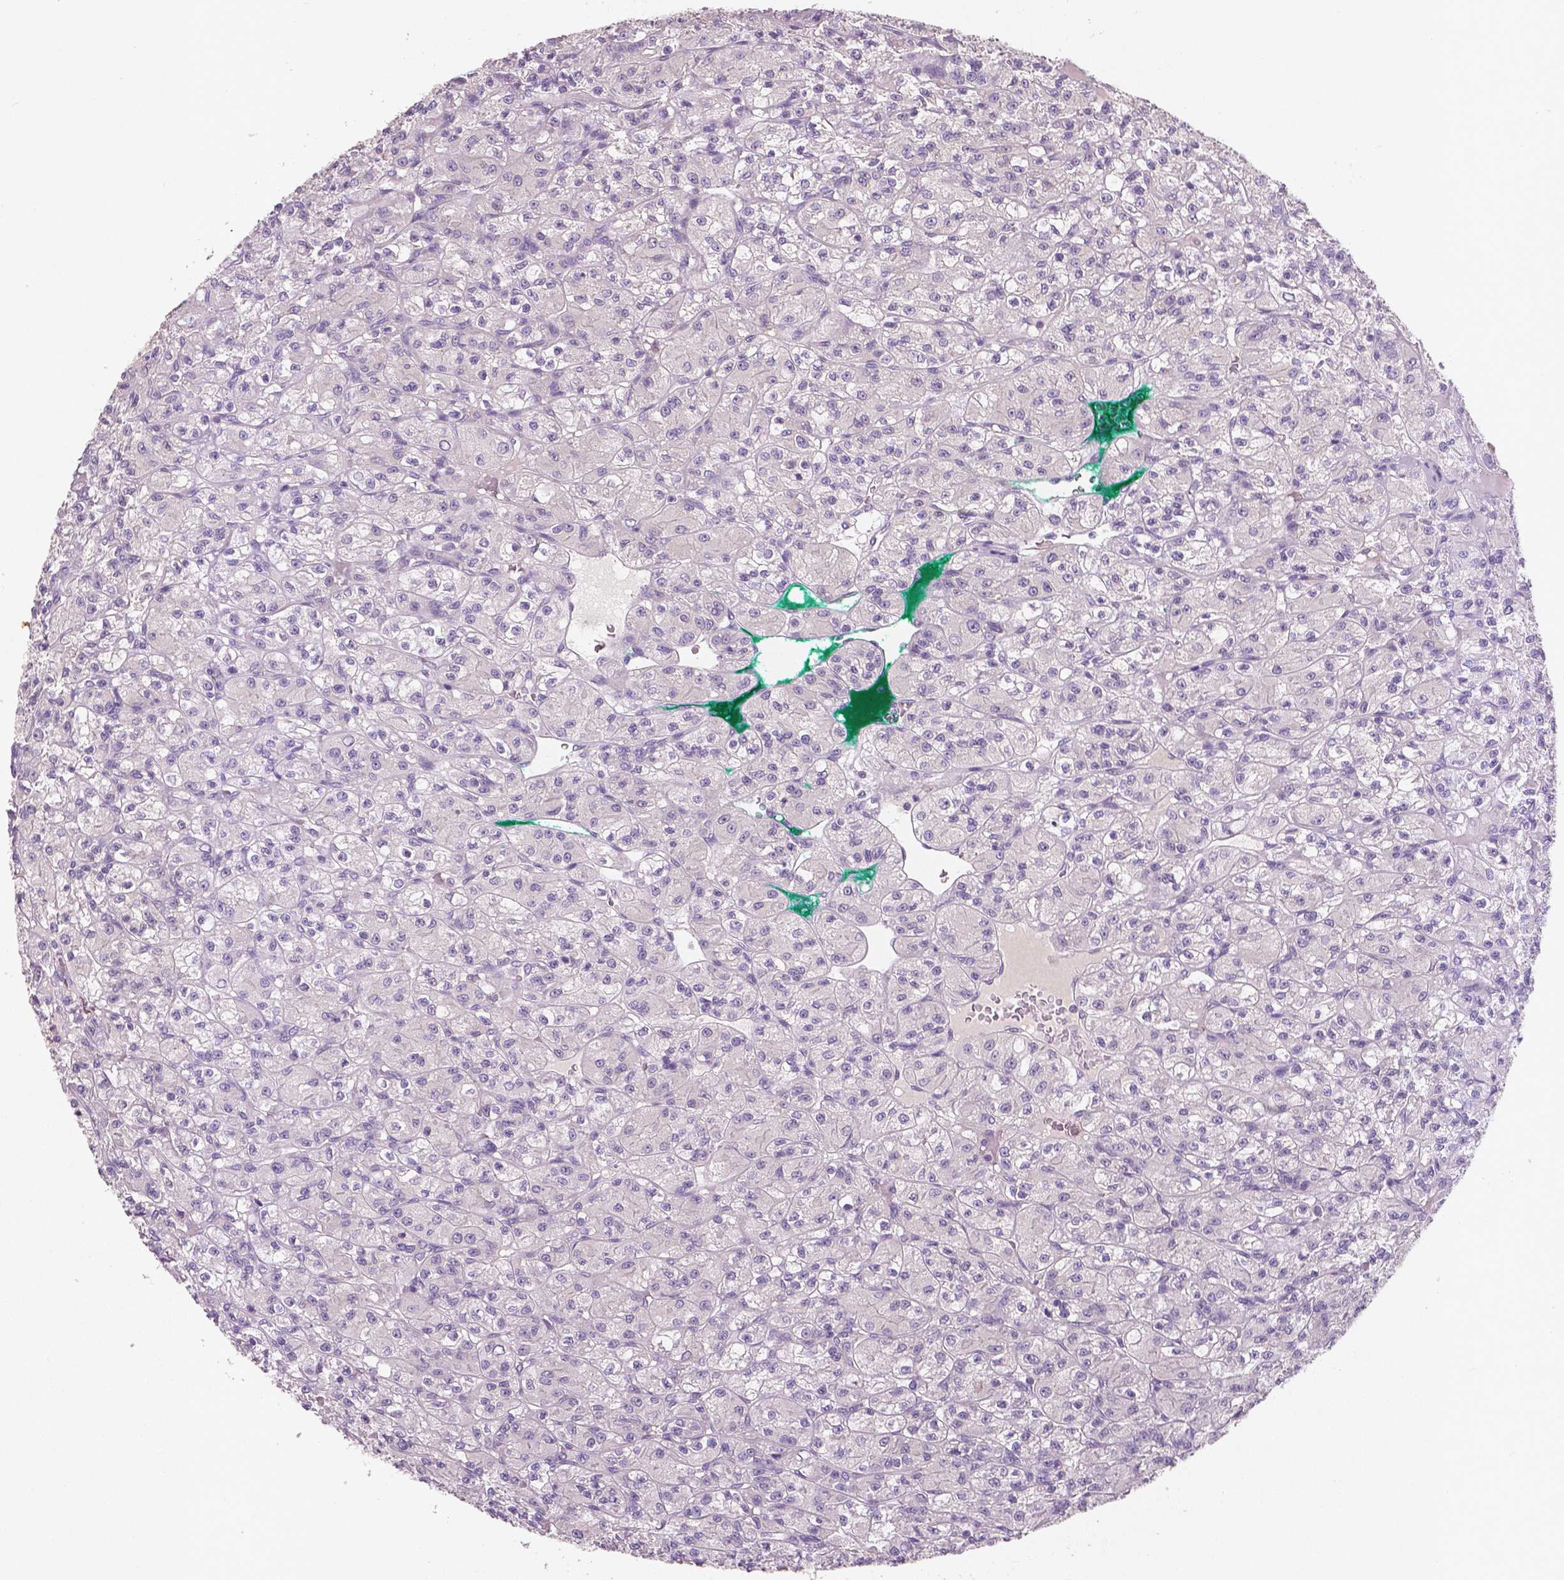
{"staining": {"intensity": "negative", "quantity": "none", "location": "none"}, "tissue": "renal cancer", "cell_type": "Tumor cells", "image_type": "cancer", "snomed": [{"axis": "morphology", "description": "Adenocarcinoma, NOS"}, {"axis": "topography", "description": "Kidney"}], "caption": "An image of renal cancer (adenocarcinoma) stained for a protein exhibits no brown staining in tumor cells.", "gene": "LSM14B", "patient": {"sex": "female", "age": 70}}